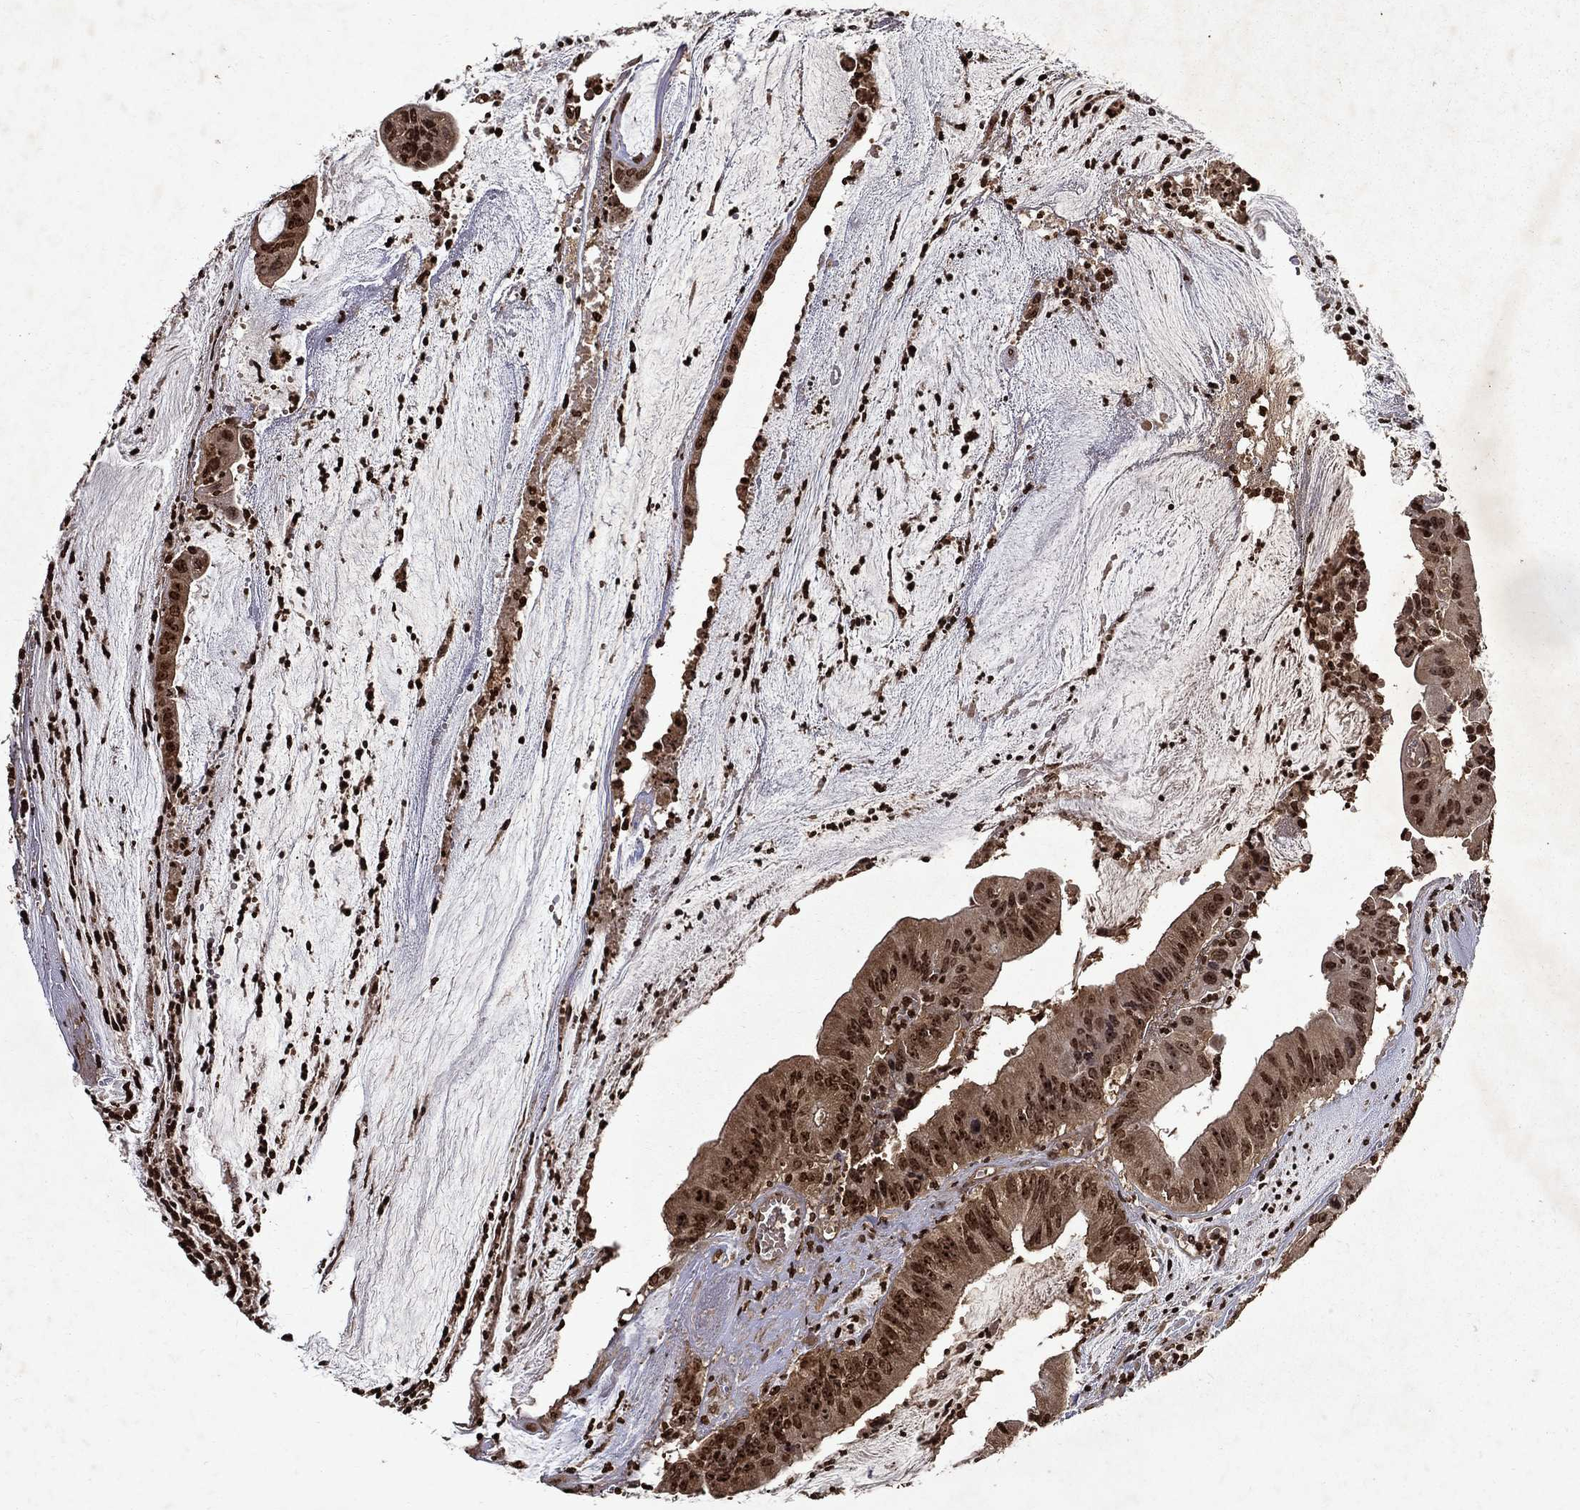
{"staining": {"intensity": "strong", "quantity": "25%-75%", "location": "cytoplasmic/membranous,nuclear"}, "tissue": "colorectal cancer", "cell_type": "Tumor cells", "image_type": "cancer", "snomed": [{"axis": "morphology", "description": "Adenocarcinoma, NOS"}, {"axis": "topography", "description": "Colon"}], "caption": "A high-resolution histopathology image shows IHC staining of colorectal adenocarcinoma, which shows strong cytoplasmic/membranous and nuclear staining in about 25%-75% of tumor cells.", "gene": "PIN4", "patient": {"sex": "female", "age": 69}}